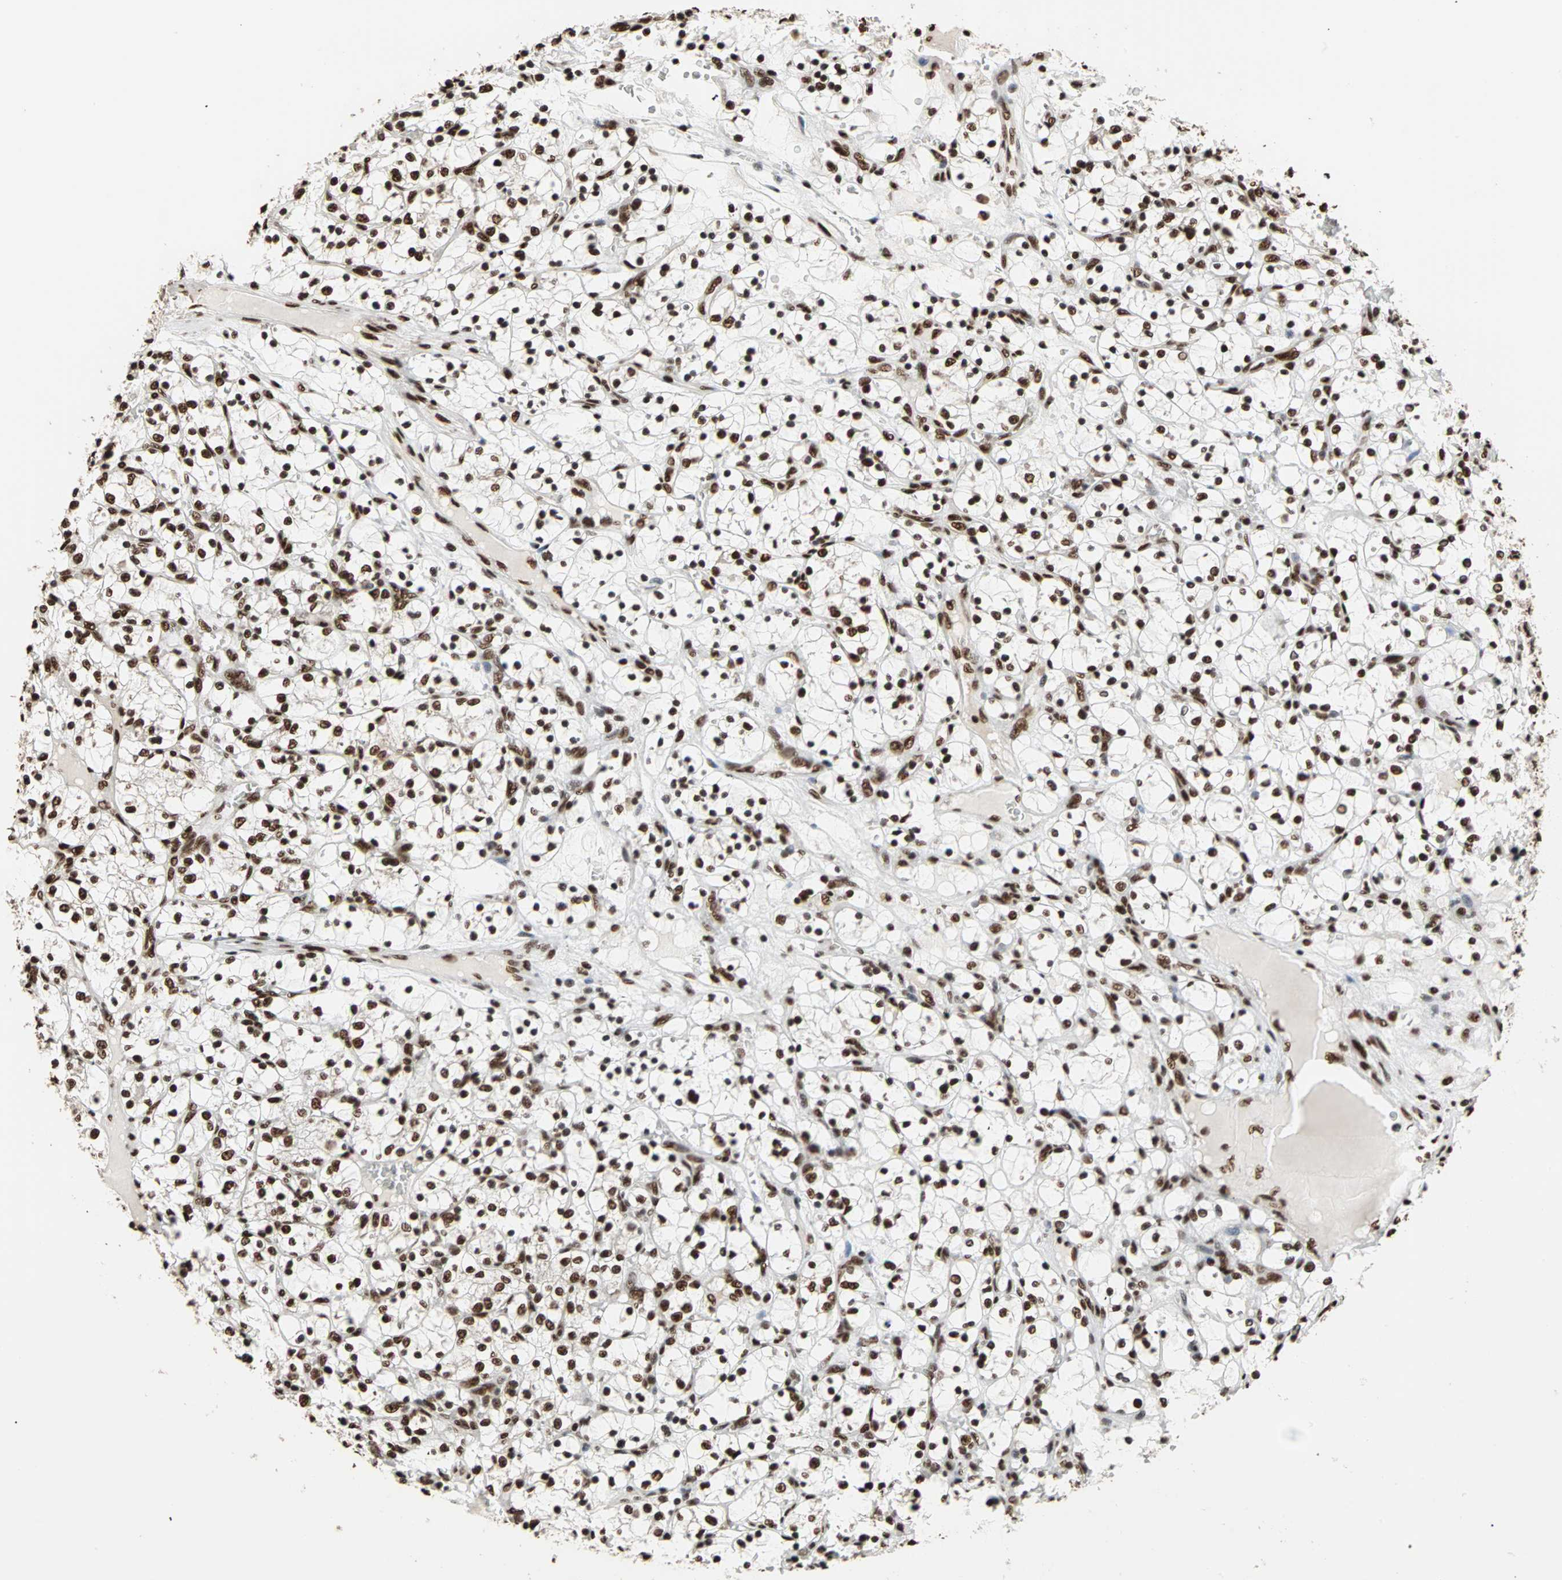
{"staining": {"intensity": "strong", "quantity": ">75%", "location": "nuclear"}, "tissue": "renal cancer", "cell_type": "Tumor cells", "image_type": "cancer", "snomed": [{"axis": "morphology", "description": "Adenocarcinoma, NOS"}, {"axis": "topography", "description": "Kidney"}], "caption": "Protein expression analysis of human renal adenocarcinoma reveals strong nuclear positivity in approximately >75% of tumor cells. The staining was performed using DAB, with brown indicating positive protein expression. Nuclei are stained blue with hematoxylin.", "gene": "ILF2", "patient": {"sex": "female", "age": 69}}